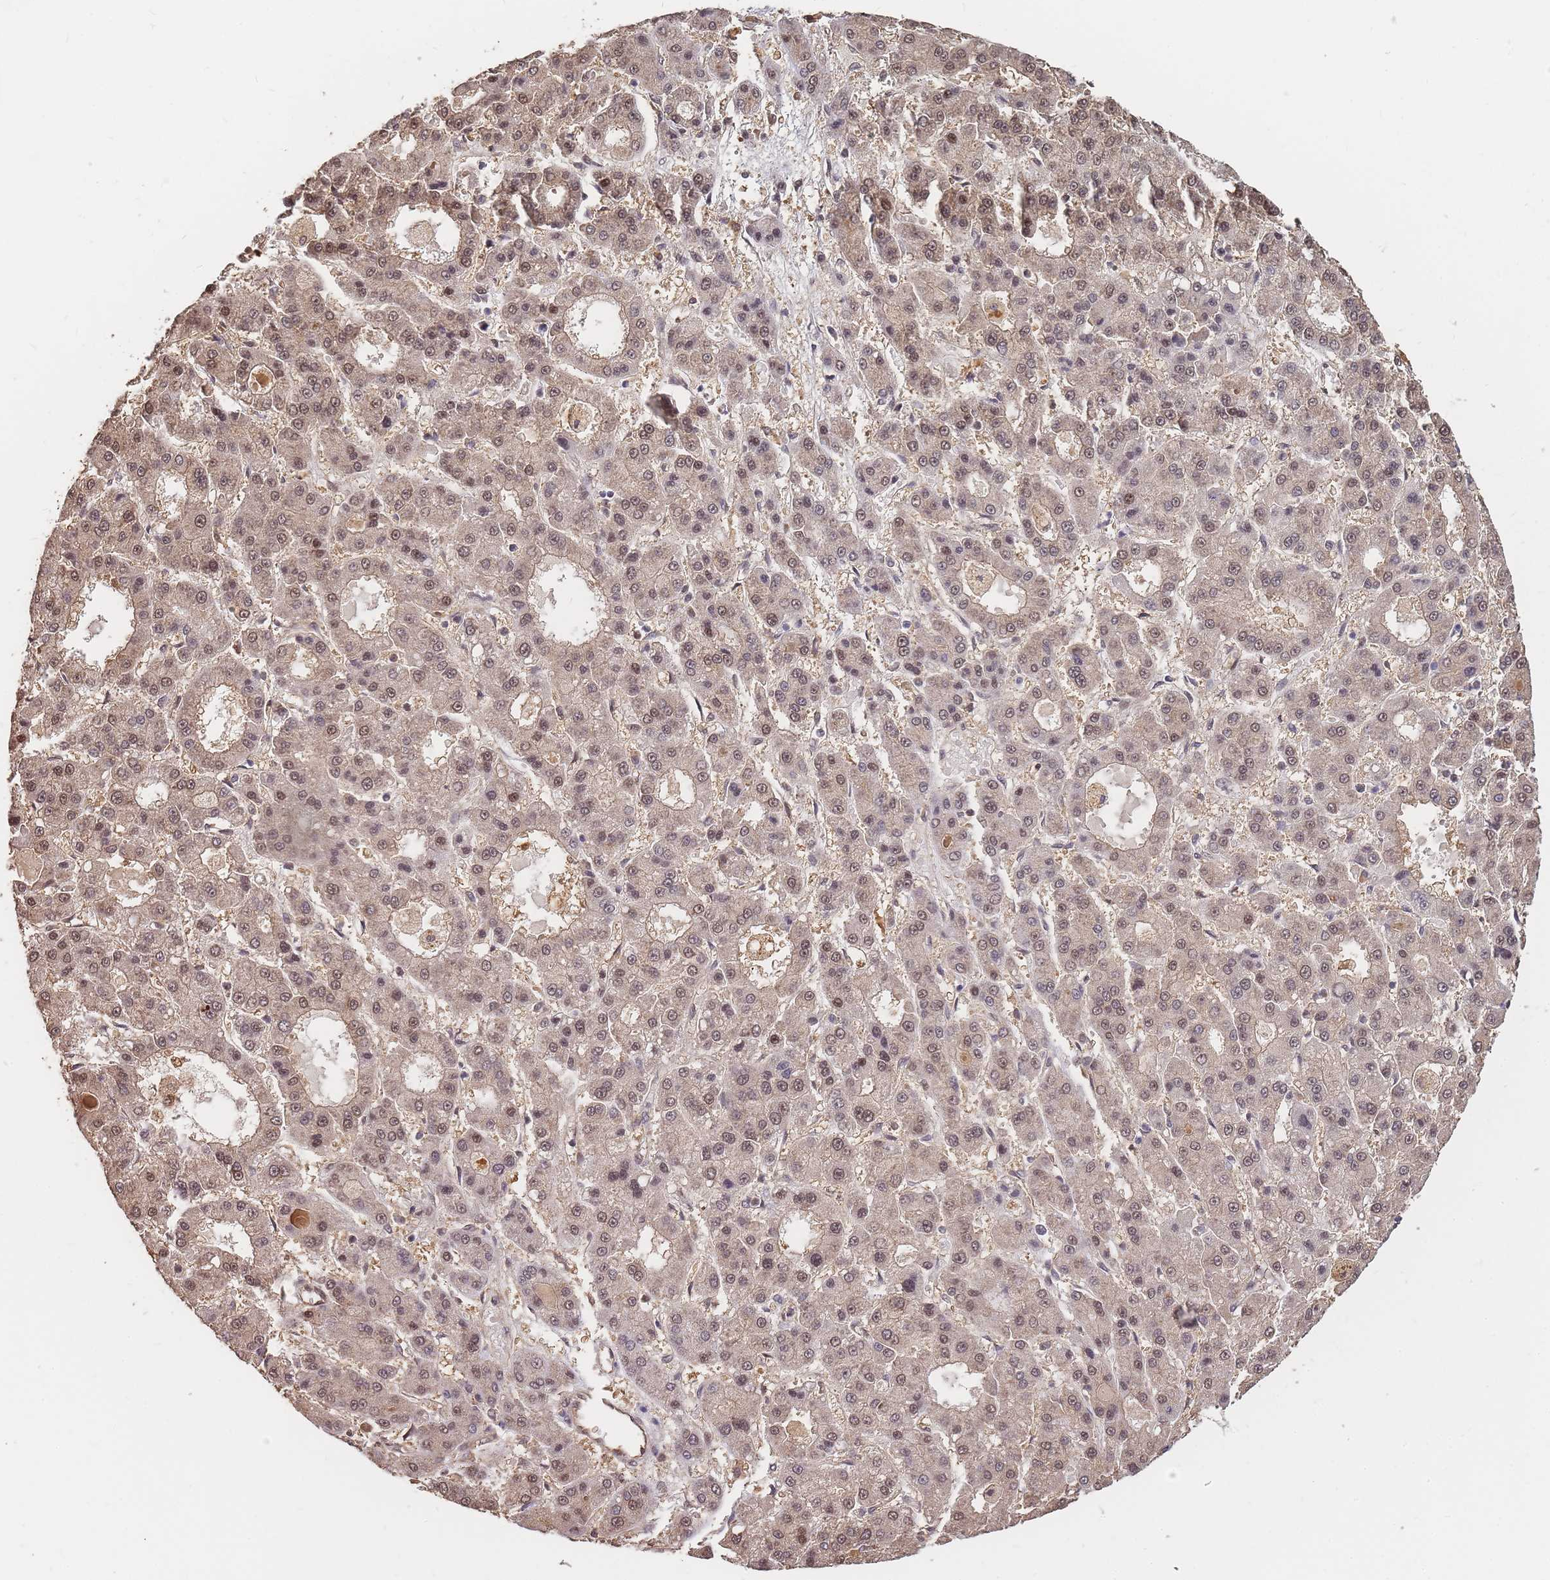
{"staining": {"intensity": "weak", "quantity": ">75%", "location": "nuclear"}, "tissue": "liver cancer", "cell_type": "Tumor cells", "image_type": "cancer", "snomed": [{"axis": "morphology", "description": "Carcinoma, Hepatocellular, NOS"}, {"axis": "topography", "description": "Liver"}], "caption": "The immunohistochemical stain highlights weak nuclear positivity in tumor cells of liver cancer (hepatocellular carcinoma) tissue.", "gene": "CDKN2AIPNL", "patient": {"sex": "male", "age": 70}}